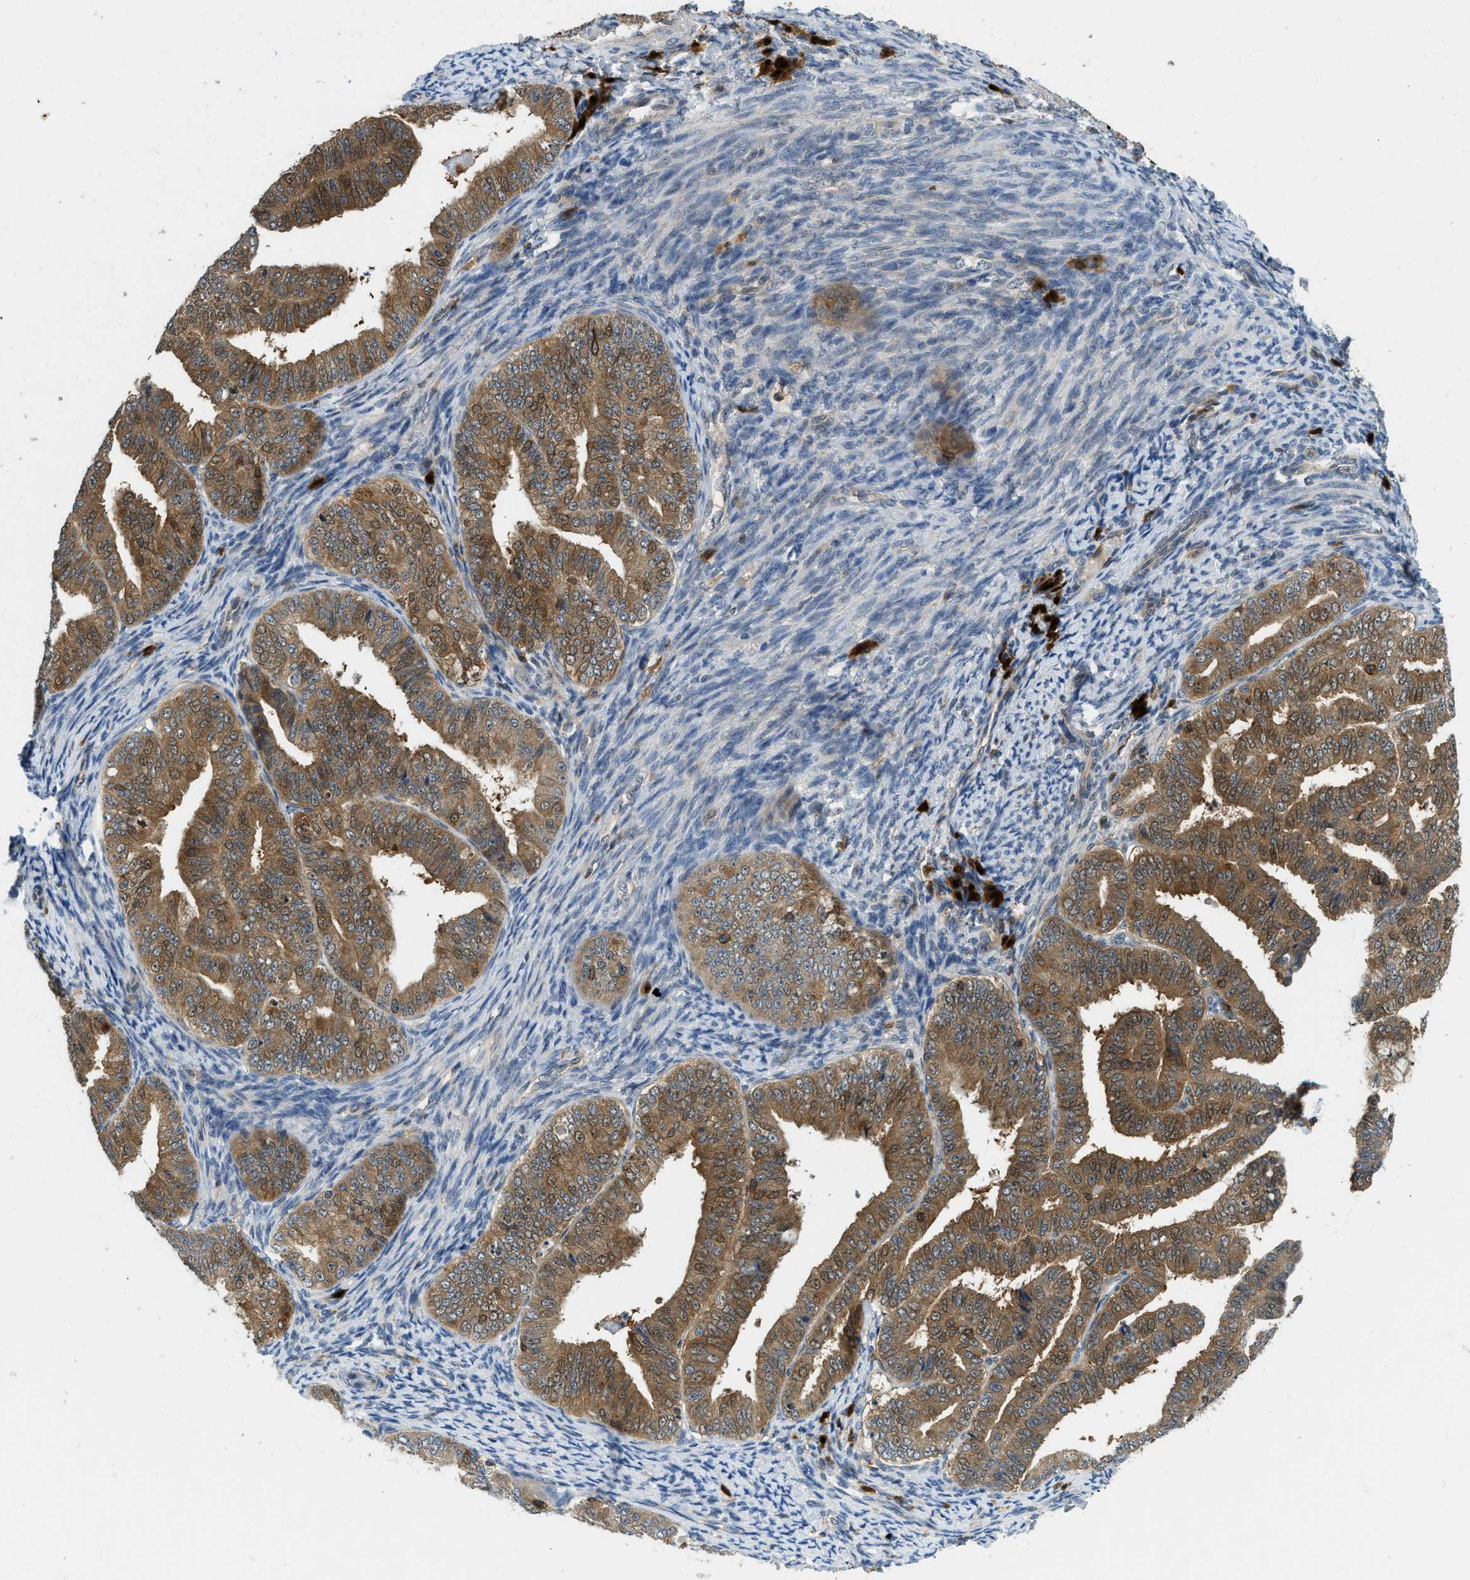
{"staining": {"intensity": "moderate", "quantity": ">75%", "location": "cytoplasmic/membranous,nuclear"}, "tissue": "endometrial cancer", "cell_type": "Tumor cells", "image_type": "cancer", "snomed": [{"axis": "morphology", "description": "Adenocarcinoma, NOS"}, {"axis": "topography", "description": "Endometrium"}], "caption": "Immunohistochemistry (IHC) histopathology image of human endometrial cancer stained for a protein (brown), which displays medium levels of moderate cytoplasmic/membranous and nuclear staining in about >75% of tumor cells.", "gene": "GMPPB", "patient": {"sex": "female", "age": 63}}